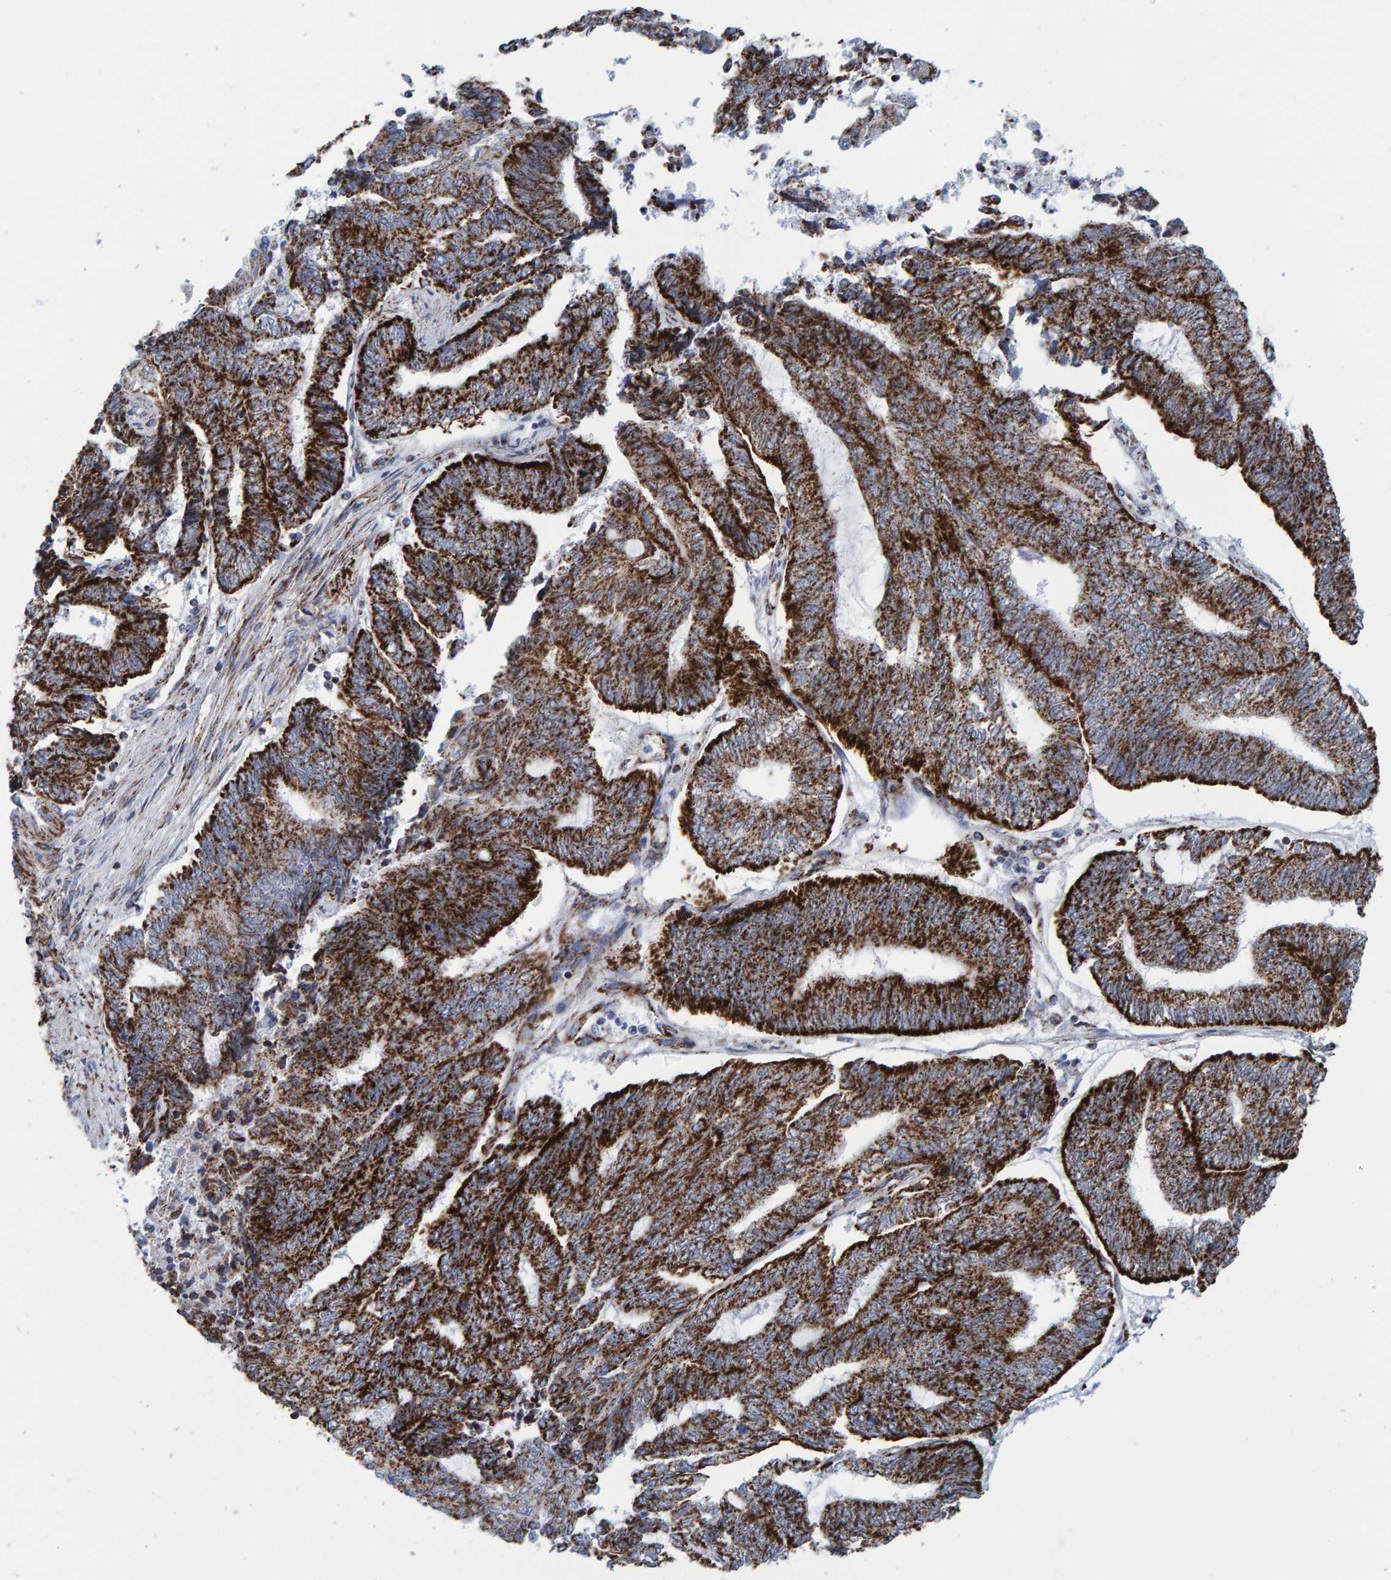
{"staining": {"intensity": "strong", "quantity": ">75%", "location": "cytoplasmic/membranous"}, "tissue": "endometrial cancer", "cell_type": "Tumor cells", "image_type": "cancer", "snomed": [{"axis": "morphology", "description": "Adenocarcinoma, NOS"}, {"axis": "topography", "description": "Uterus"}, {"axis": "topography", "description": "Endometrium"}], "caption": "An immunohistochemistry (IHC) image of neoplastic tissue is shown. Protein staining in brown labels strong cytoplasmic/membranous positivity in endometrial cancer (adenocarcinoma) within tumor cells.", "gene": "ENSG00000262660", "patient": {"sex": "female", "age": 70}}